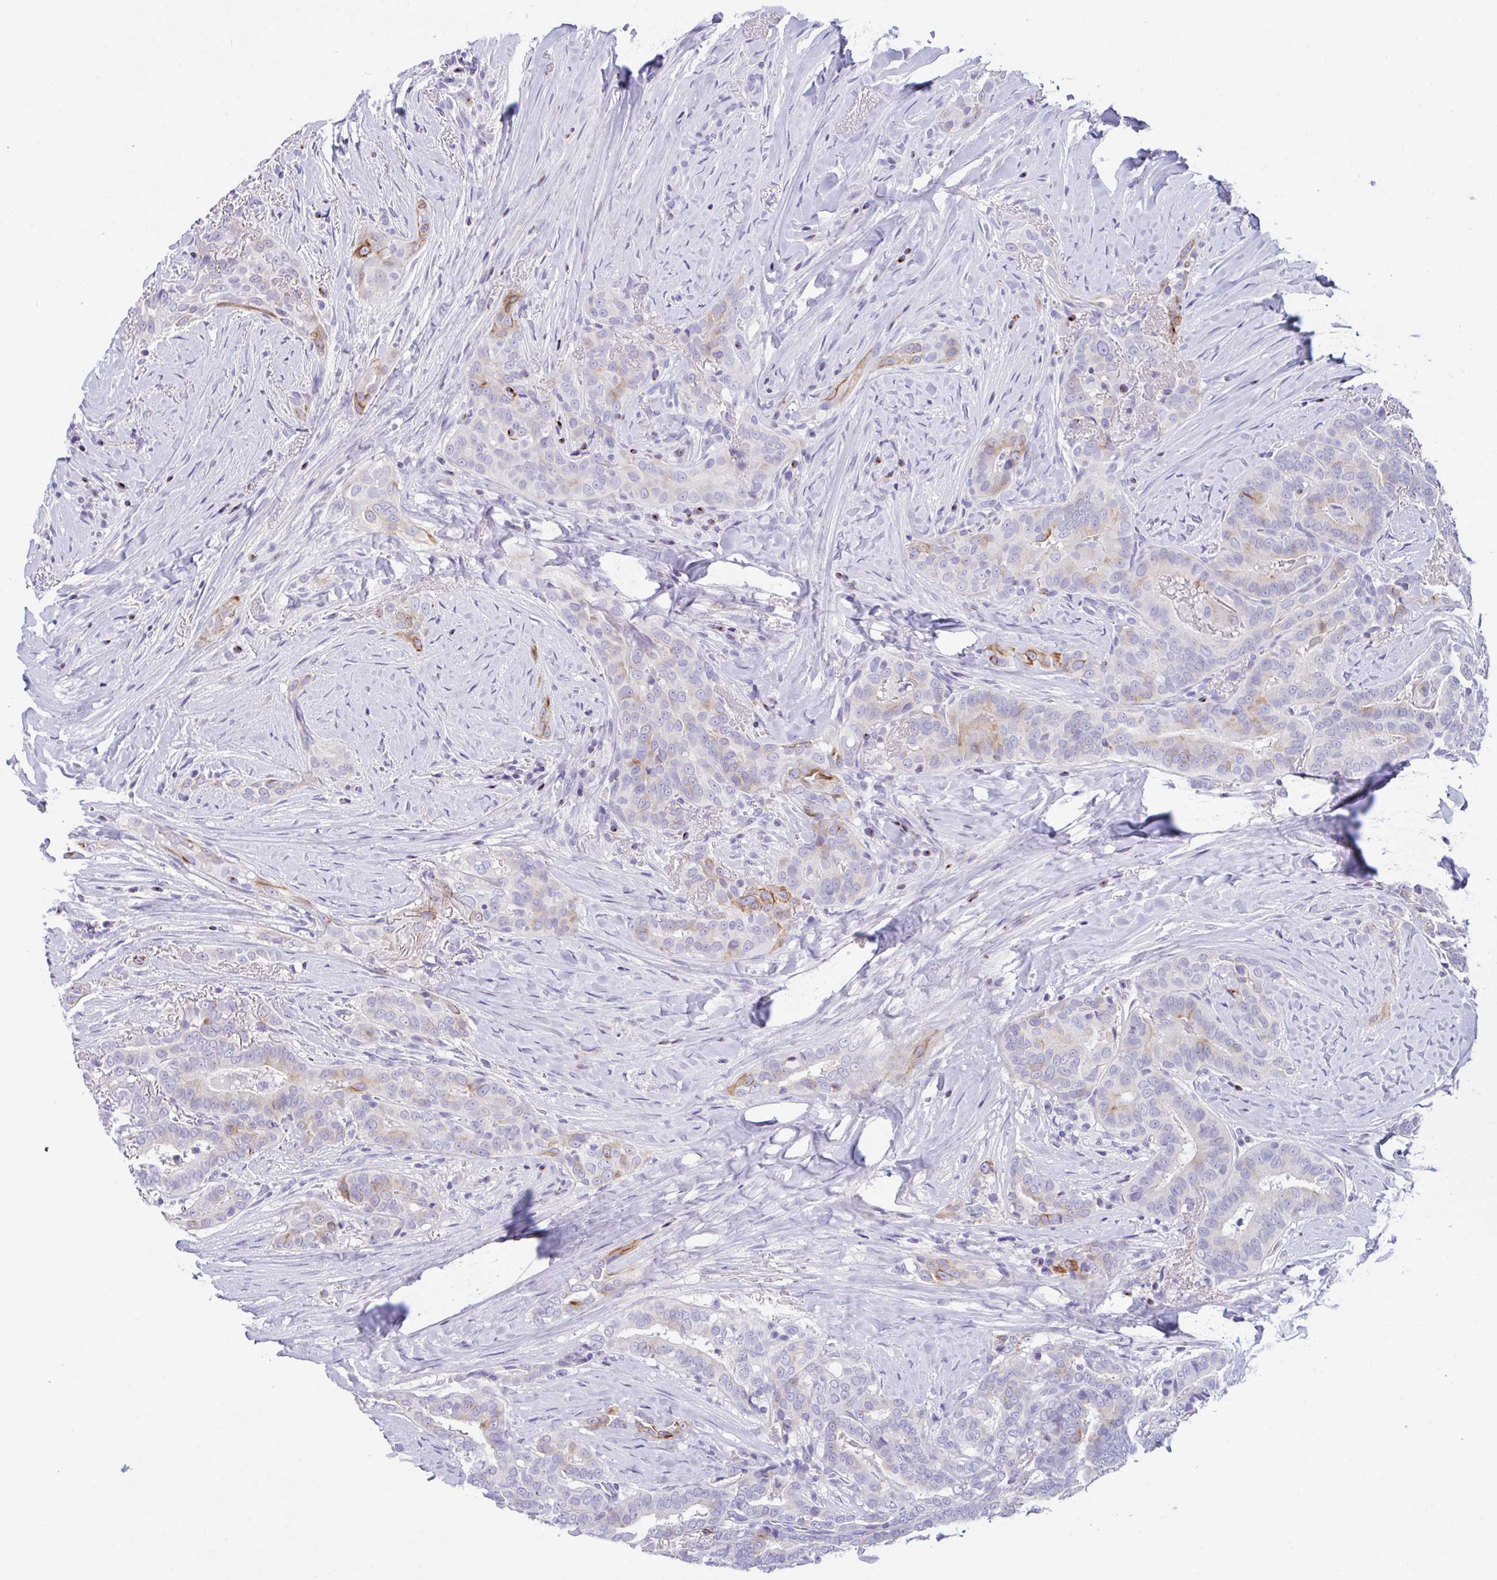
{"staining": {"intensity": "moderate", "quantity": "<25%", "location": "cytoplasmic/membranous"}, "tissue": "thyroid cancer", "cell_type": "Tumor cells", "image_type": "cancer", "snomed": [{"axis": "morphology", "description": "Papillary adenocarcinoma, NOS"}, {"axis": "topography", "description": "Thyroid gland"}], "caption": "Human thyroid cancer stained with a brown dye exhibits moderate cytoplasmic/membranous positive staining in approximately <25% of tumor cells.", "gene": "FBXL20", "patient": {"sex": "male", "age": 61}}